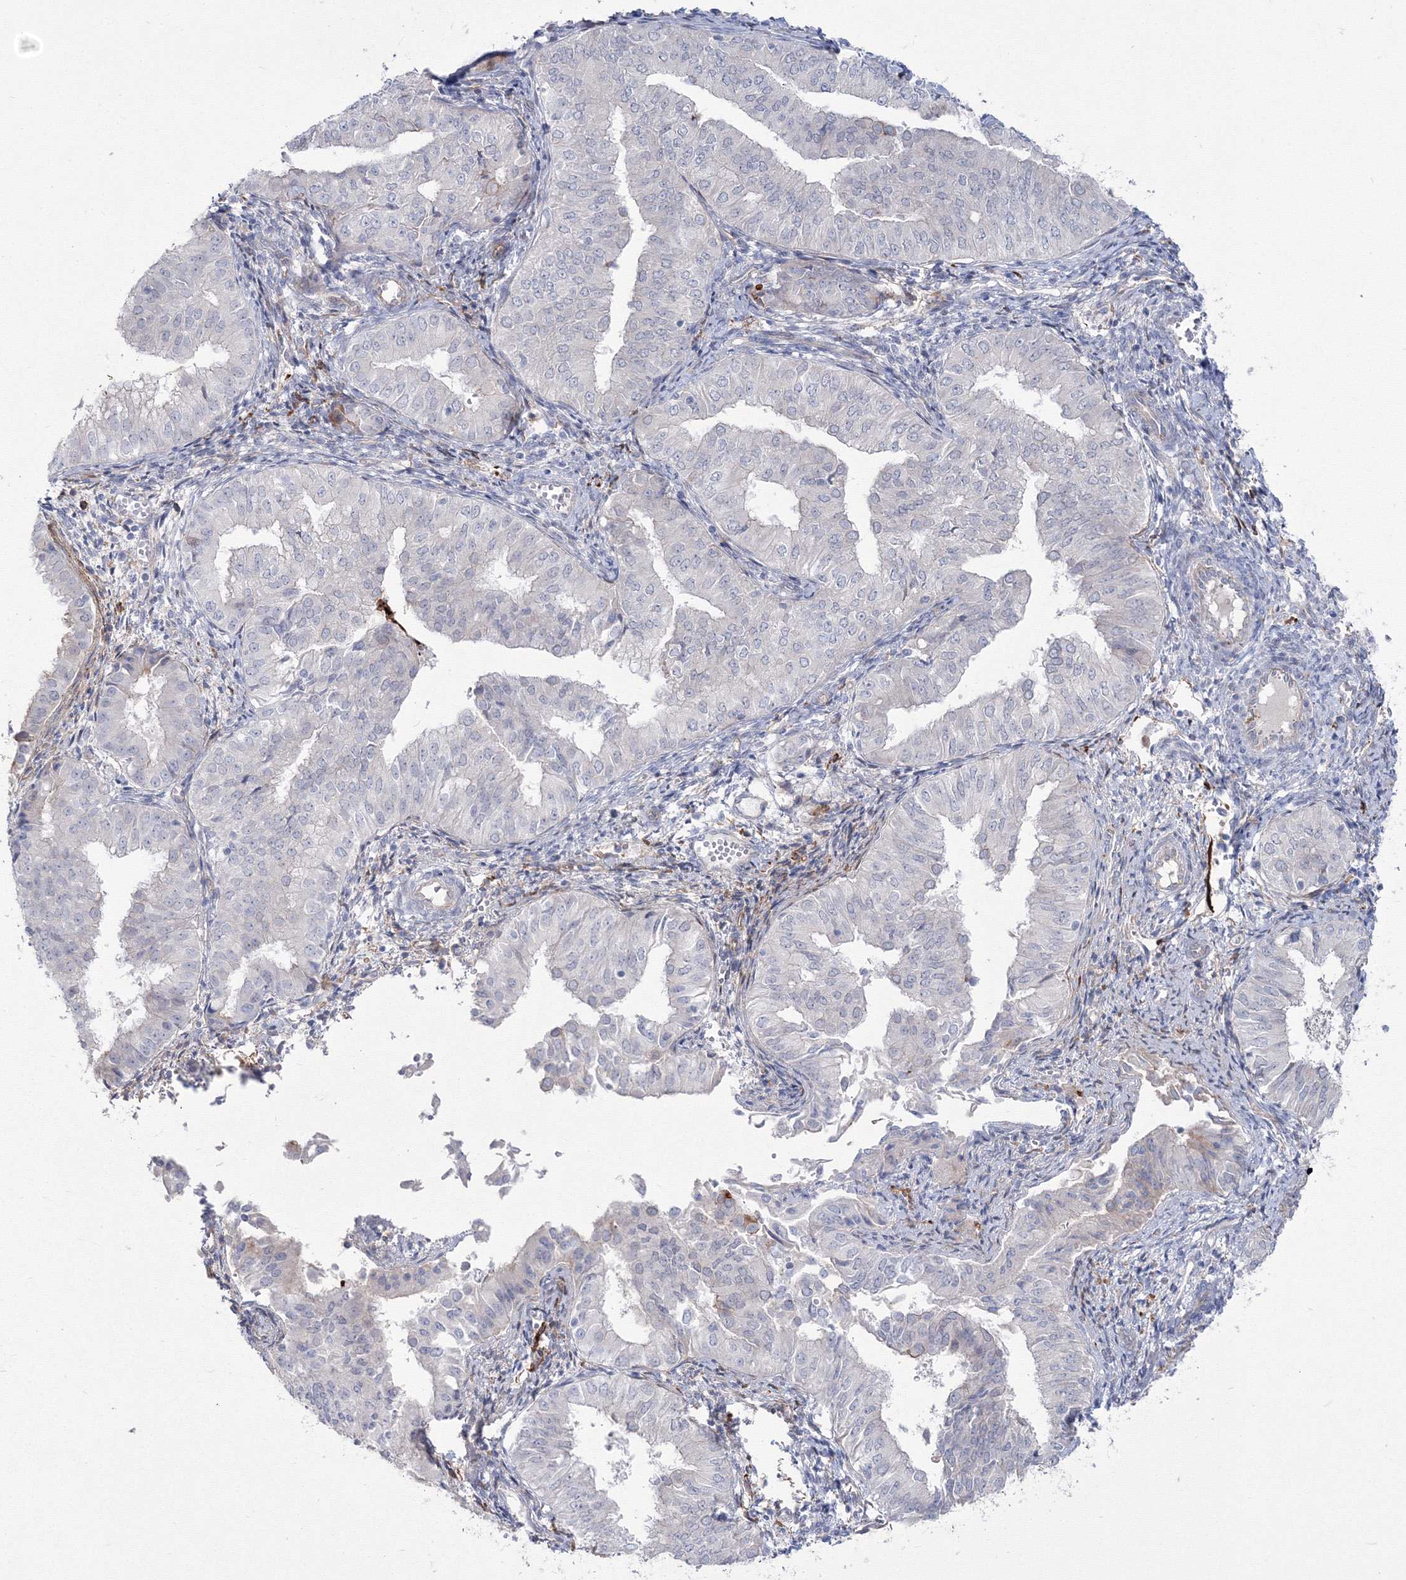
{"staining": {"intensity": "negative", "quantity": "none", "location": "none"}, "tissue": "endometrial cancer", "cell_type": "Tumor cells", "image_type": "cancer", "snomed": [{"axis": "morphology", "description": "Normal tissue, NOS"}, {"axis": "morphology", "description": "Adenocarcinoma, NOS"}, {"axis": "topography", "description": "Endometrium"}], "caption": "High magnification brightfield microscopy of endometrial cancer (adenocarcinoma) stained with DAB (3,3'-diaminobenzidine) (brown) and counterstained with hematoxylin (blue): tumor cells show no significant staining.", "gene": "HYAL2", "patient": {"sex": "female", "age": 53}}